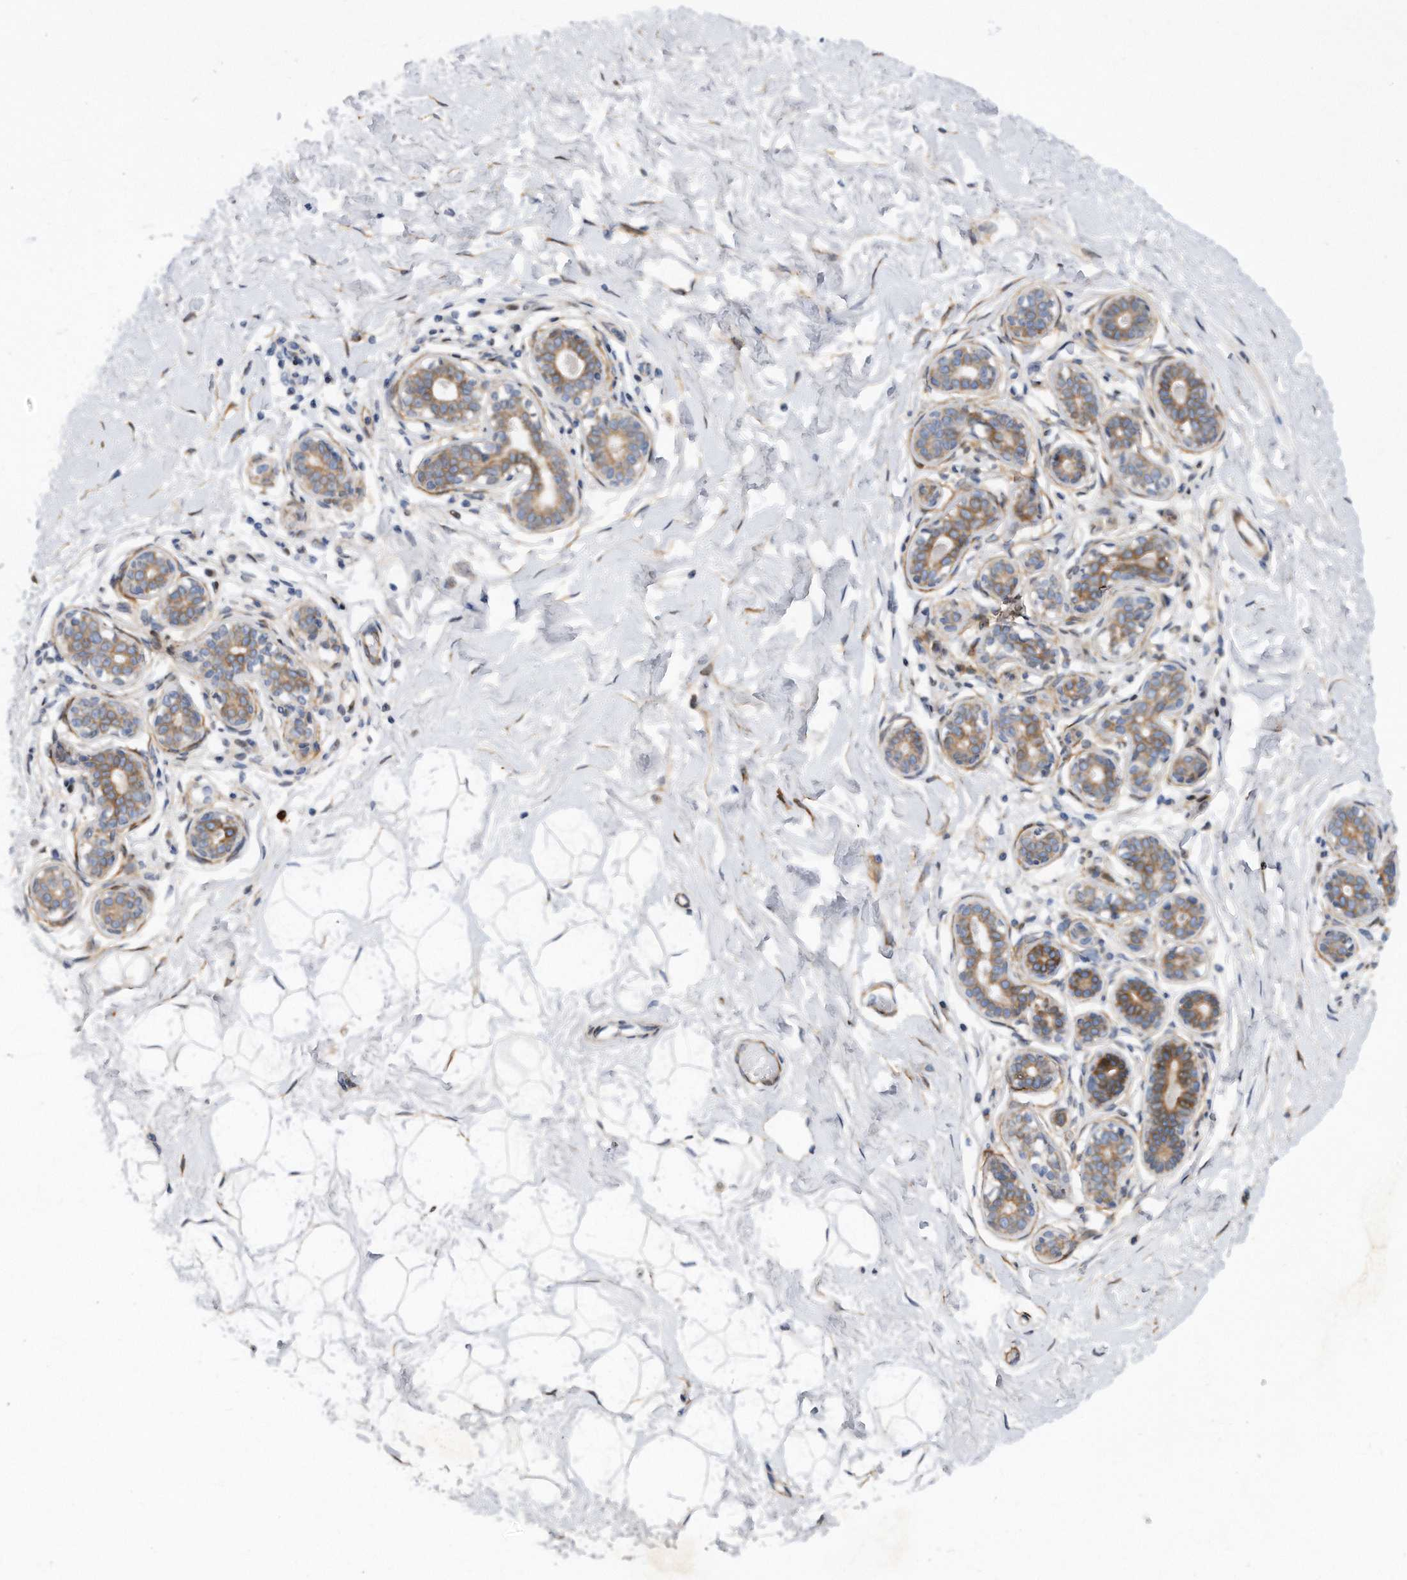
{"staining": {"intensity": "negative", "quantity": "none", "location": "none"}, "tissue": "breast", "cell_type": "Adipocytes", "image_type": "normal", "snomed": [{"axis": "morphology", "description": "Normal tissue, NOS"}, {"axis": "morphology", "description": "Adenoma, NOS"}, {"axis": "topography", "description": "Breast"}], "caption": "High magnification brightfield microscopy of normal breast stained with DAB (3,3'-diaminobenzidine) (brown) and counterstained with hematoxylin (blue): adipocytes show no significant positivity.", "gene": "CDH12", "patient": {"sex": "female", "age": 23}}